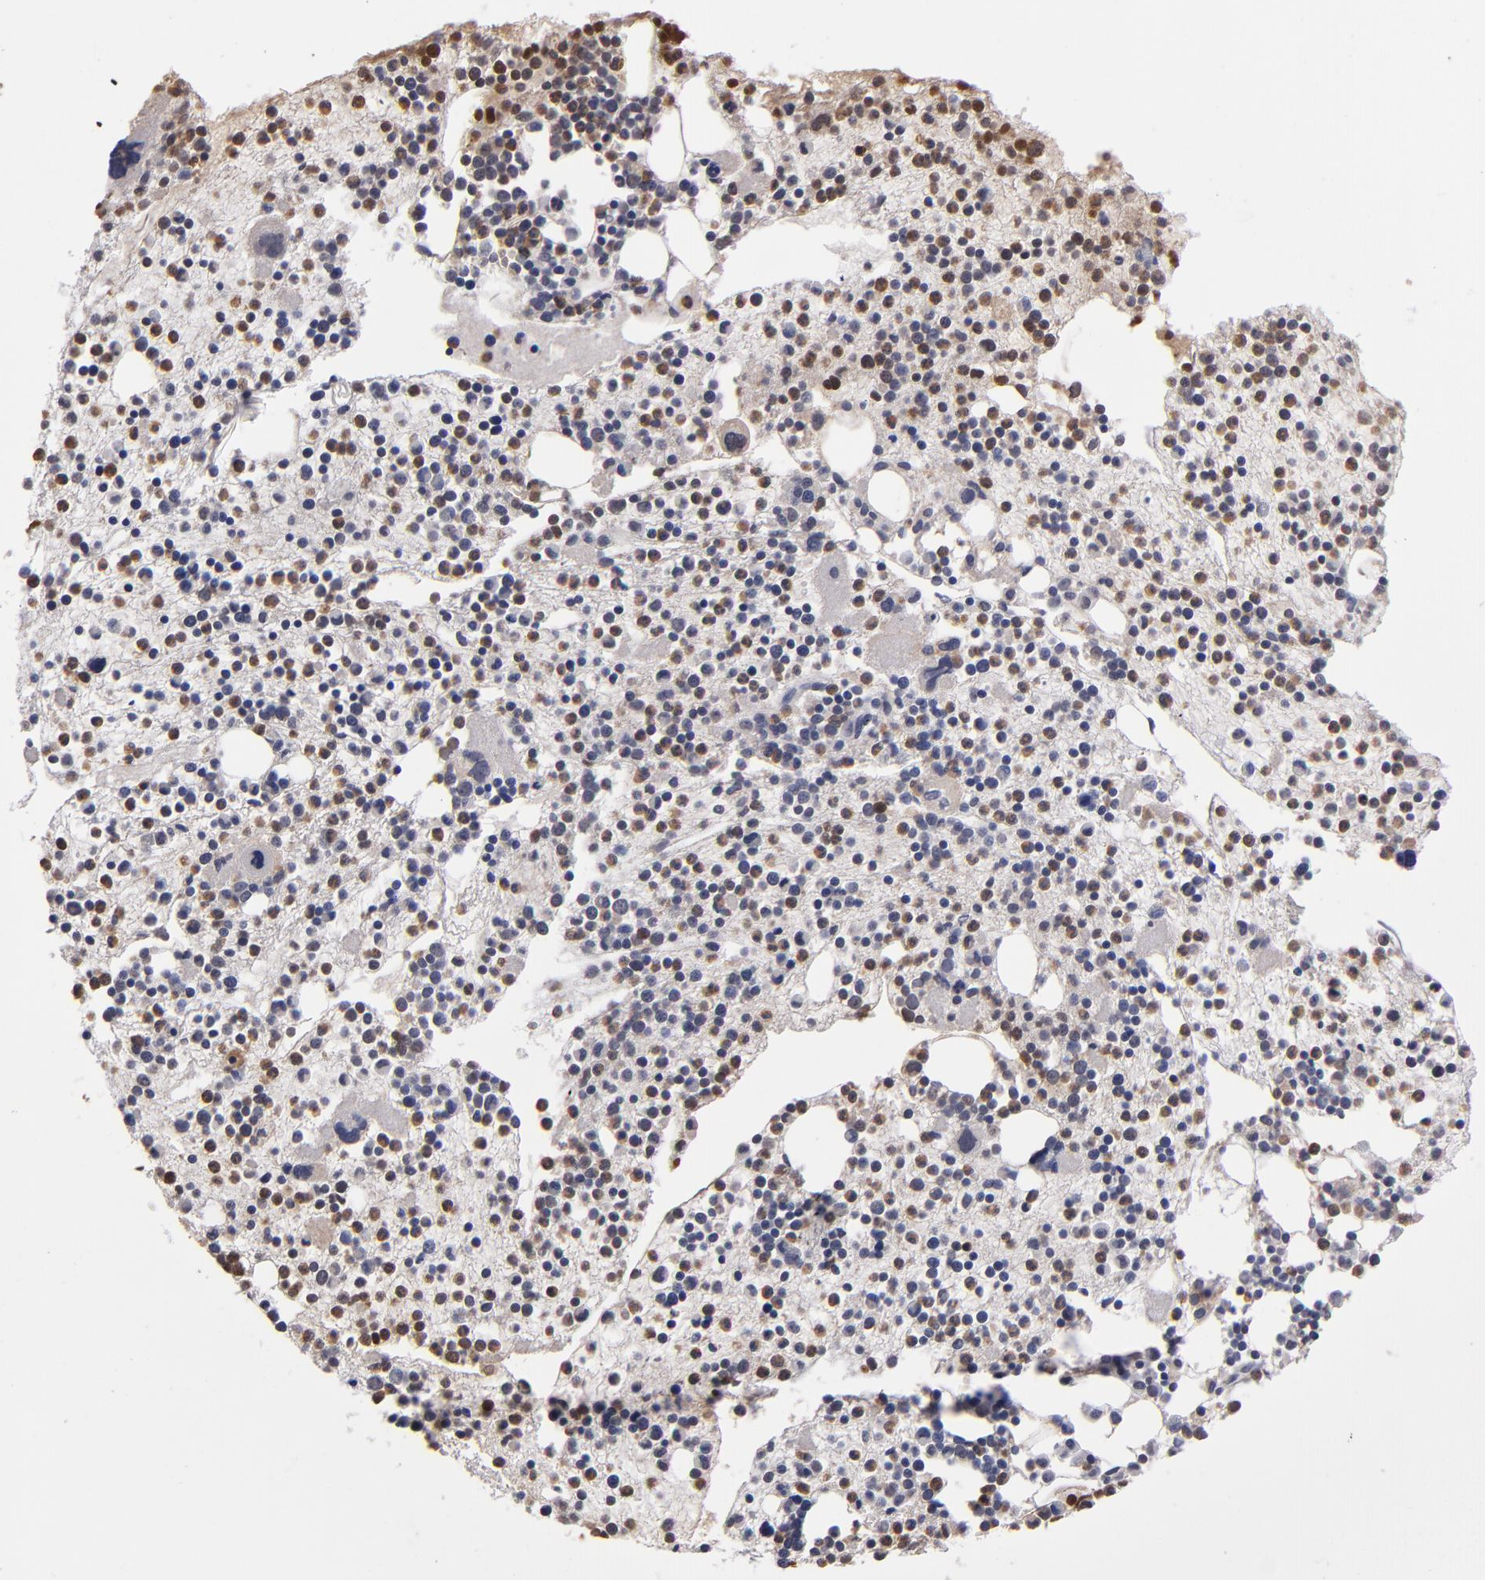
{"staining": {"intensity": "moderate", "quantity": "25%-75%", "location": "cytoplasmic/membranous"}, "tissue": "bone marrow", "cell_type": "Hematopoietic cells", "image_type": "normal", "snomed": [{"axis": "morphology", "description": "Normal tissue, NOS"}, {"axis": "topography", "description": "Bone marrow"}], "caption": "Protein analysis of normal bone marrow exhibits moderate cytoplasmic/membranous staining in approximately 25%-75% of hematopoietic cells.", "gene": "SERPINA7", "patient": {"sex": "male", "age": 15}}